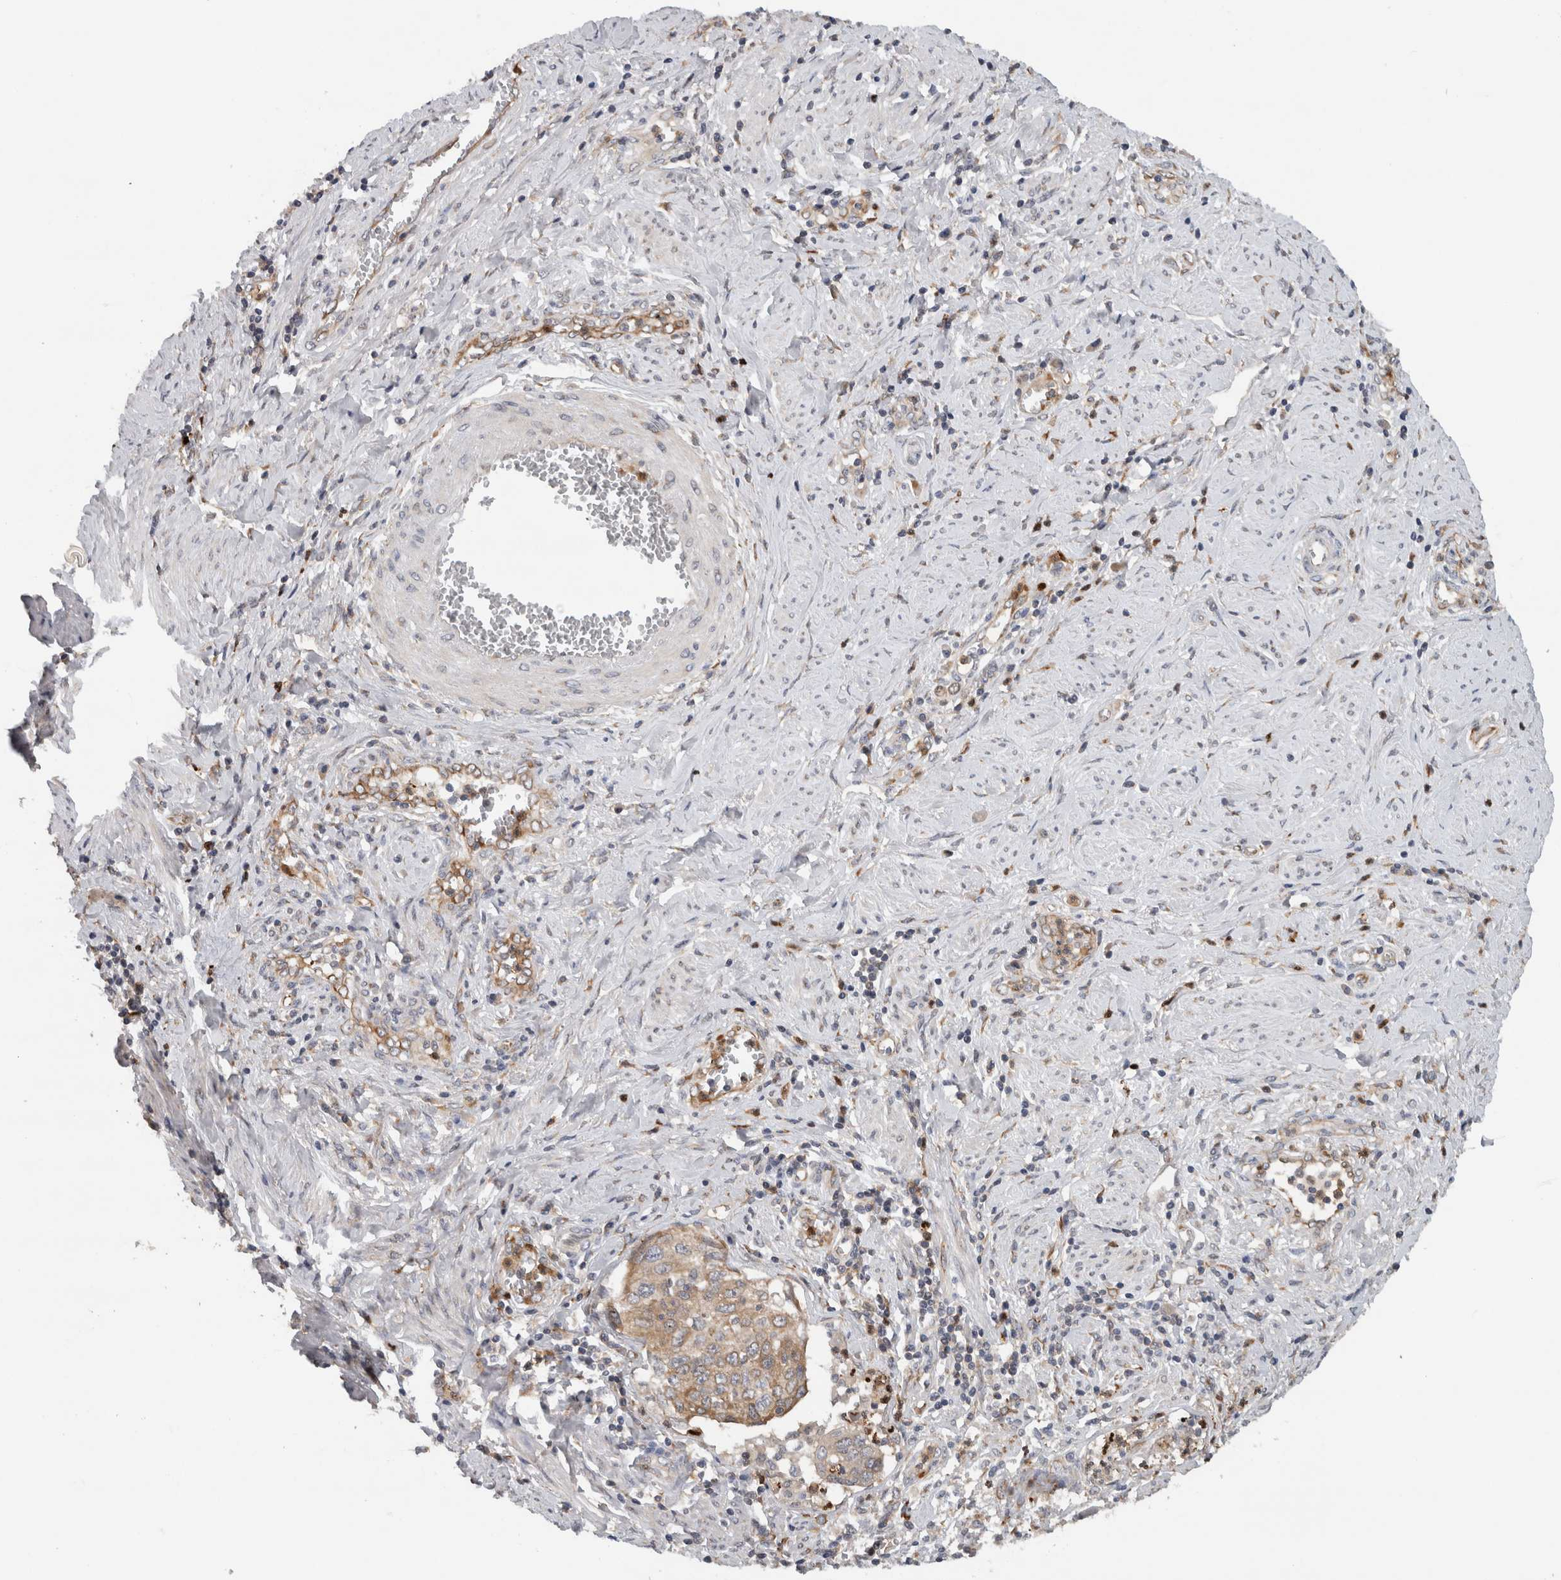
{"staining": {"intensity": "weak", "quantity": ">75%", "location": "cytoplasmic/membranous"}, "tissue": "cervical cancer", "cell_type": "Tumor cells", "image_type": "cancer", "snomed": [{"axis": "morphology", "description": "Squamous cell carcinoma, NOS"}, {"axis": "topography", "description": "Cervix"}], "caption": "Tumor cells show low levels of weak cytoplasmic/membranous positivity in about >75% of cells in human cervical cancer (squamous cell carcinoma).", "gene": "PDCD2", "patient": {"sex": "female", "age": 53}}